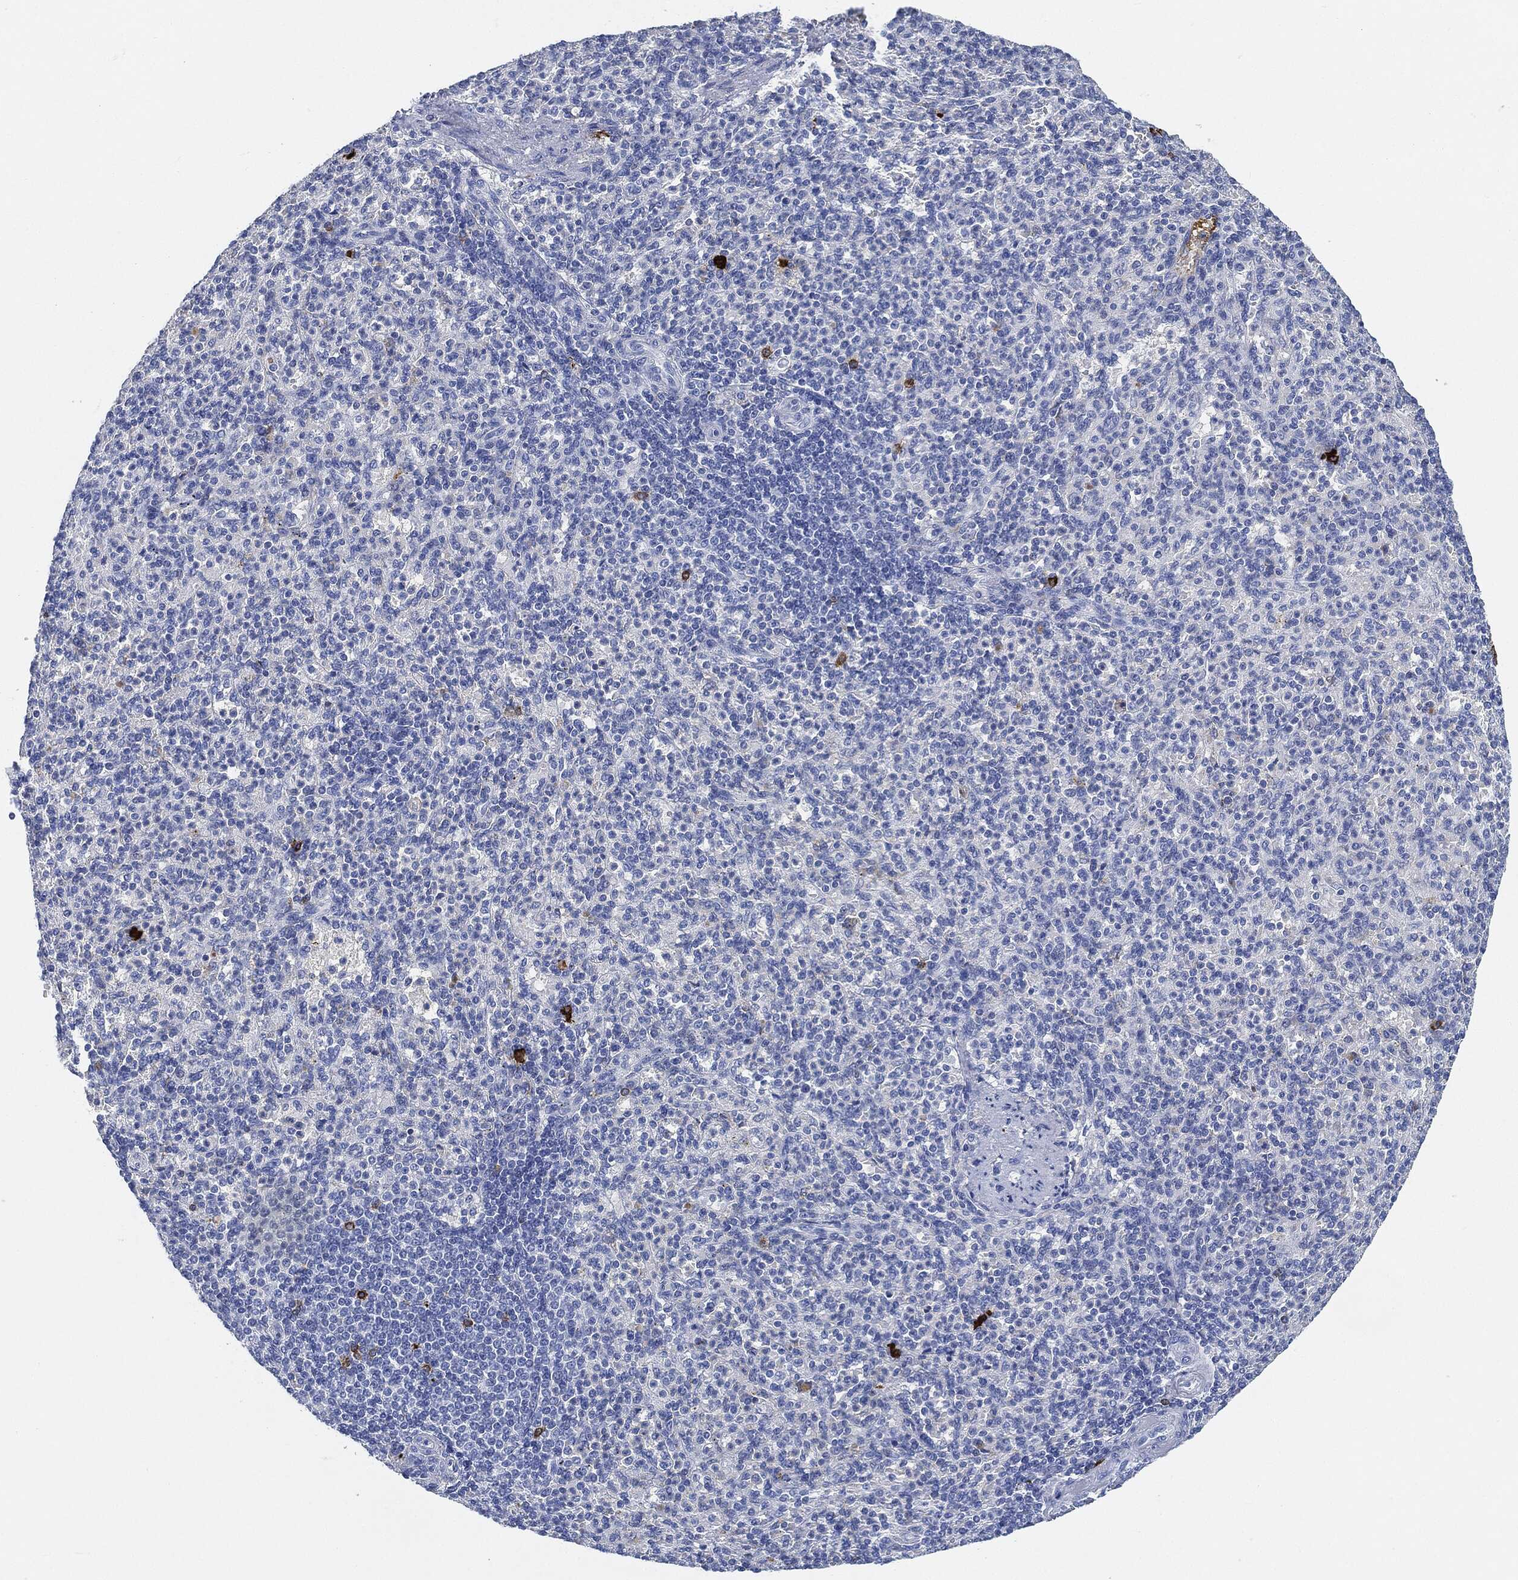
{"staining": {"intensity": "strong", "quantity": "<25%", "location": "cytoplasmic/membranous"}, "tissue": "spleen", "cell_type": "Cells in red pulp", "image_type": "normal", "snomed": [{"axis": "morphology", "description": "Normal tissue, NOS"}, {"axis": "topography", "description": "Spleen"}], "caption": "This photomicrograph reveals immunohistochemistry (IHC) staining of normal spleen, with medium strong cytoplasmic/membranous positivity in about <25% of cells in red pulp.", "gene": "IGLV6", "patient": {"sex": "female", "age": 74}}